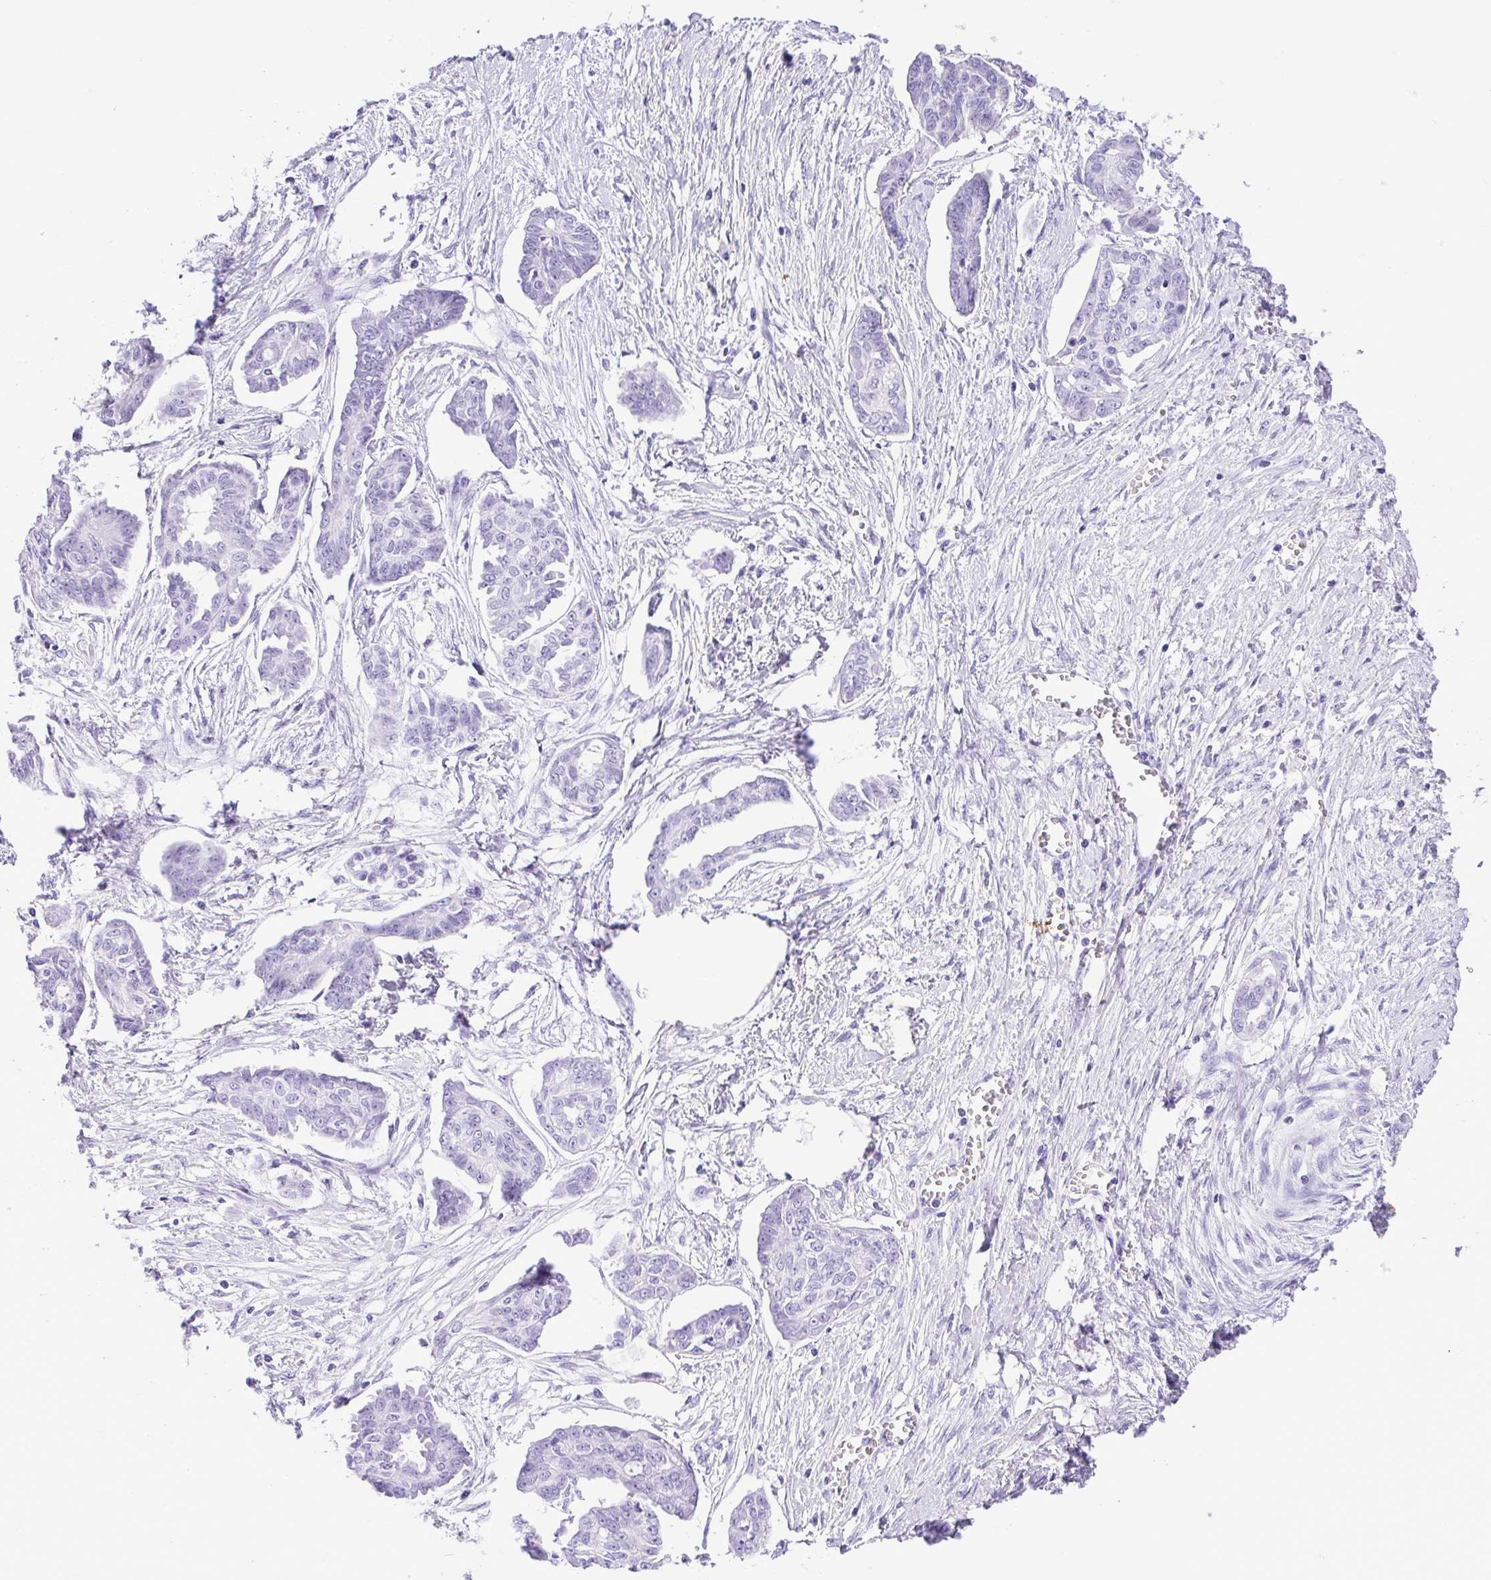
{"staining": {"intensity": "negative", "quantity": "none", "location": "none"}, "tissue": "ovarian cancer", "cell_type": "Tumor cells", "image_type": "cancer", "snomed": [{"axis": "morphology", "description": "Cystadenocarcinoma, serous, NOS"}, {"axis": "topography", "description": "Ovary"}], "caption": "A micrograph of ovarian cancer stained for a protein demonstrates no brown staining in tumor cells.", "gene": "CDSN", "patient": {"sex": "female", "age": 71}}